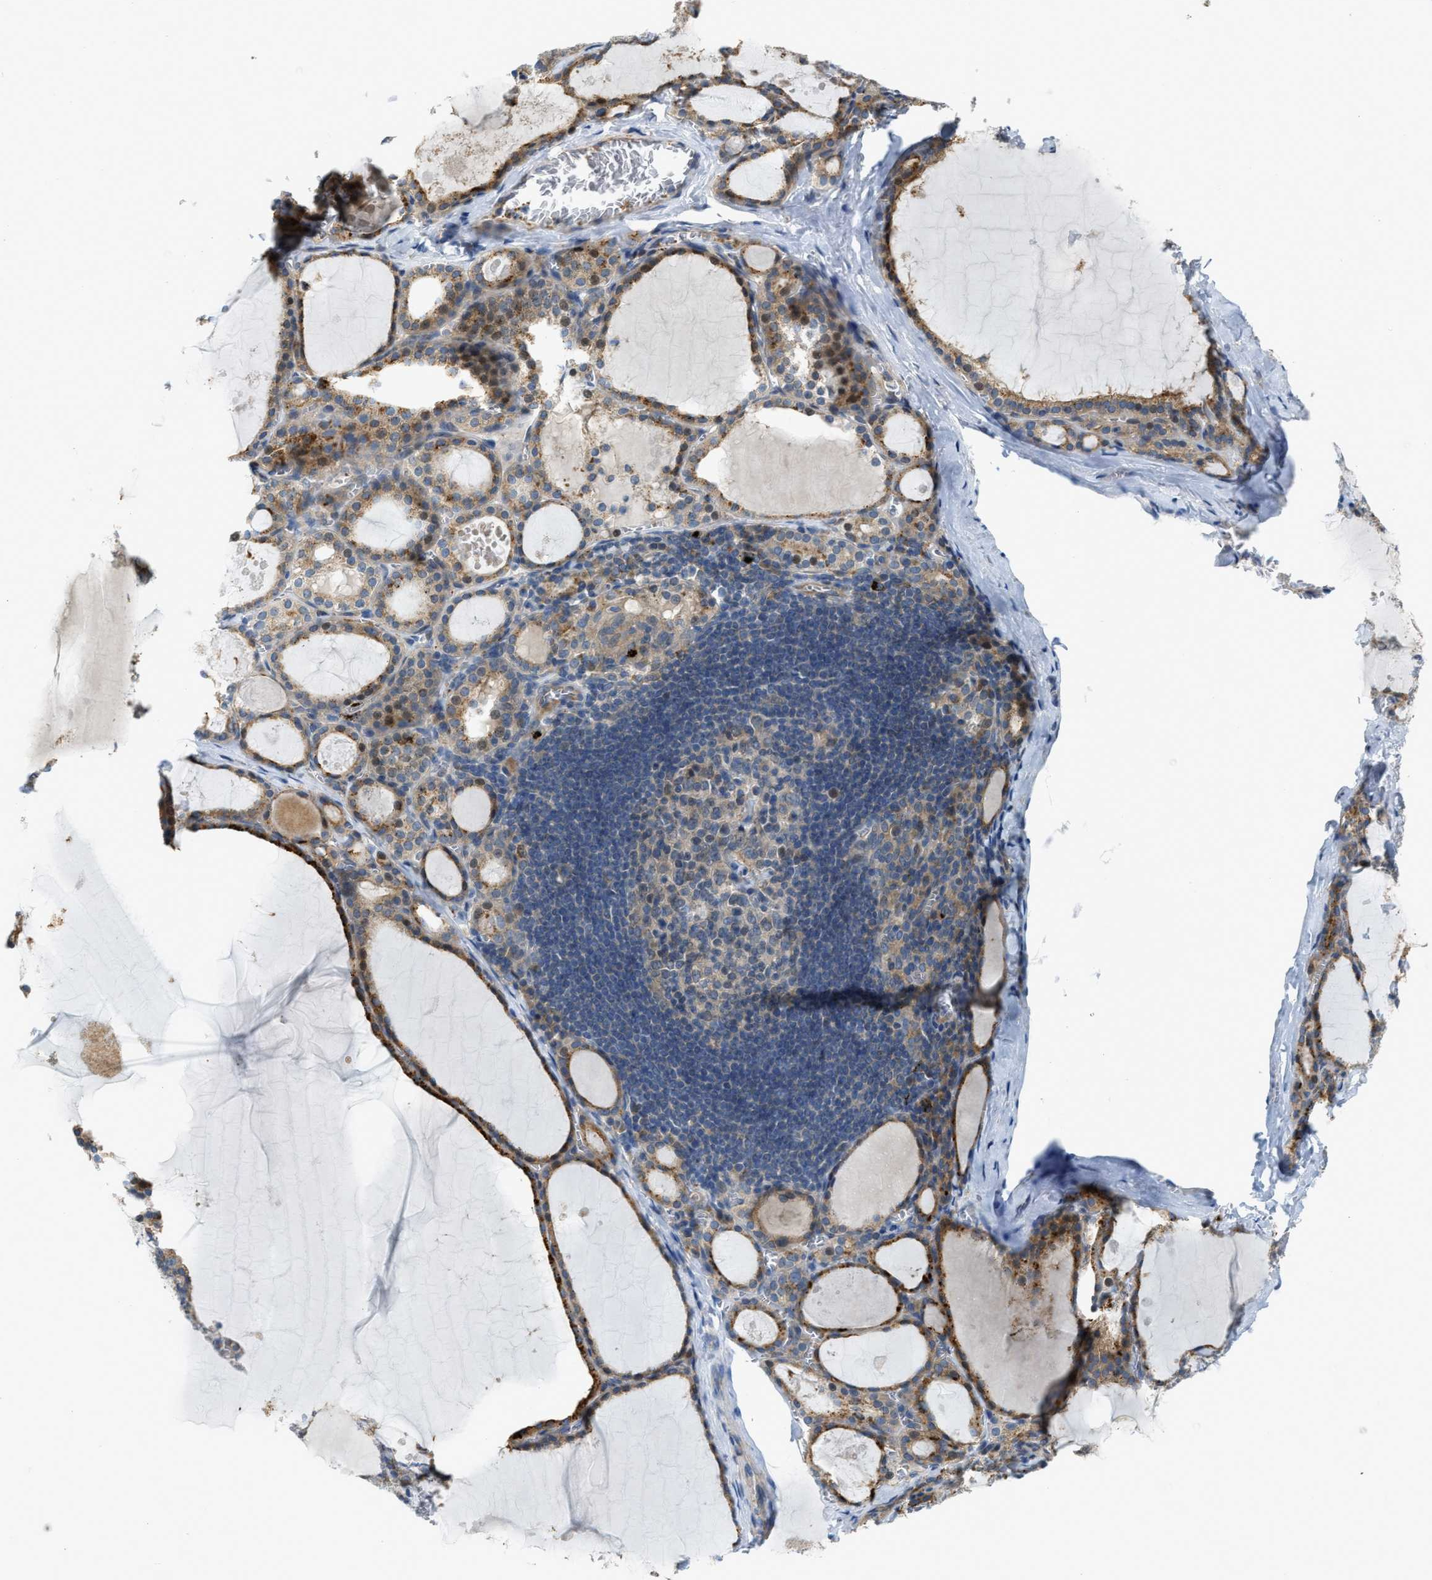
{"staining": {"intensity": "moderate", "quantity": ">75%", "location": "cytoplasmic/membranous"}, "tissue": "thyroid gland", "cell_type": "Glandular cells", "image_type": "normal", "snomed": [{"axis": "morphology", "description": "Normal tissue, NOS"}, {"axis": "topography", "description": "Thyroid gland"}], "caption": "Thyroid gland stained with DAB IHC demonstrates medium levels of moderate cytoplasmic/membranous expression in approximately >75% of glandular cells.", "gene": "KLHDC10", "patient": {"sex": "male", "age": 56}}